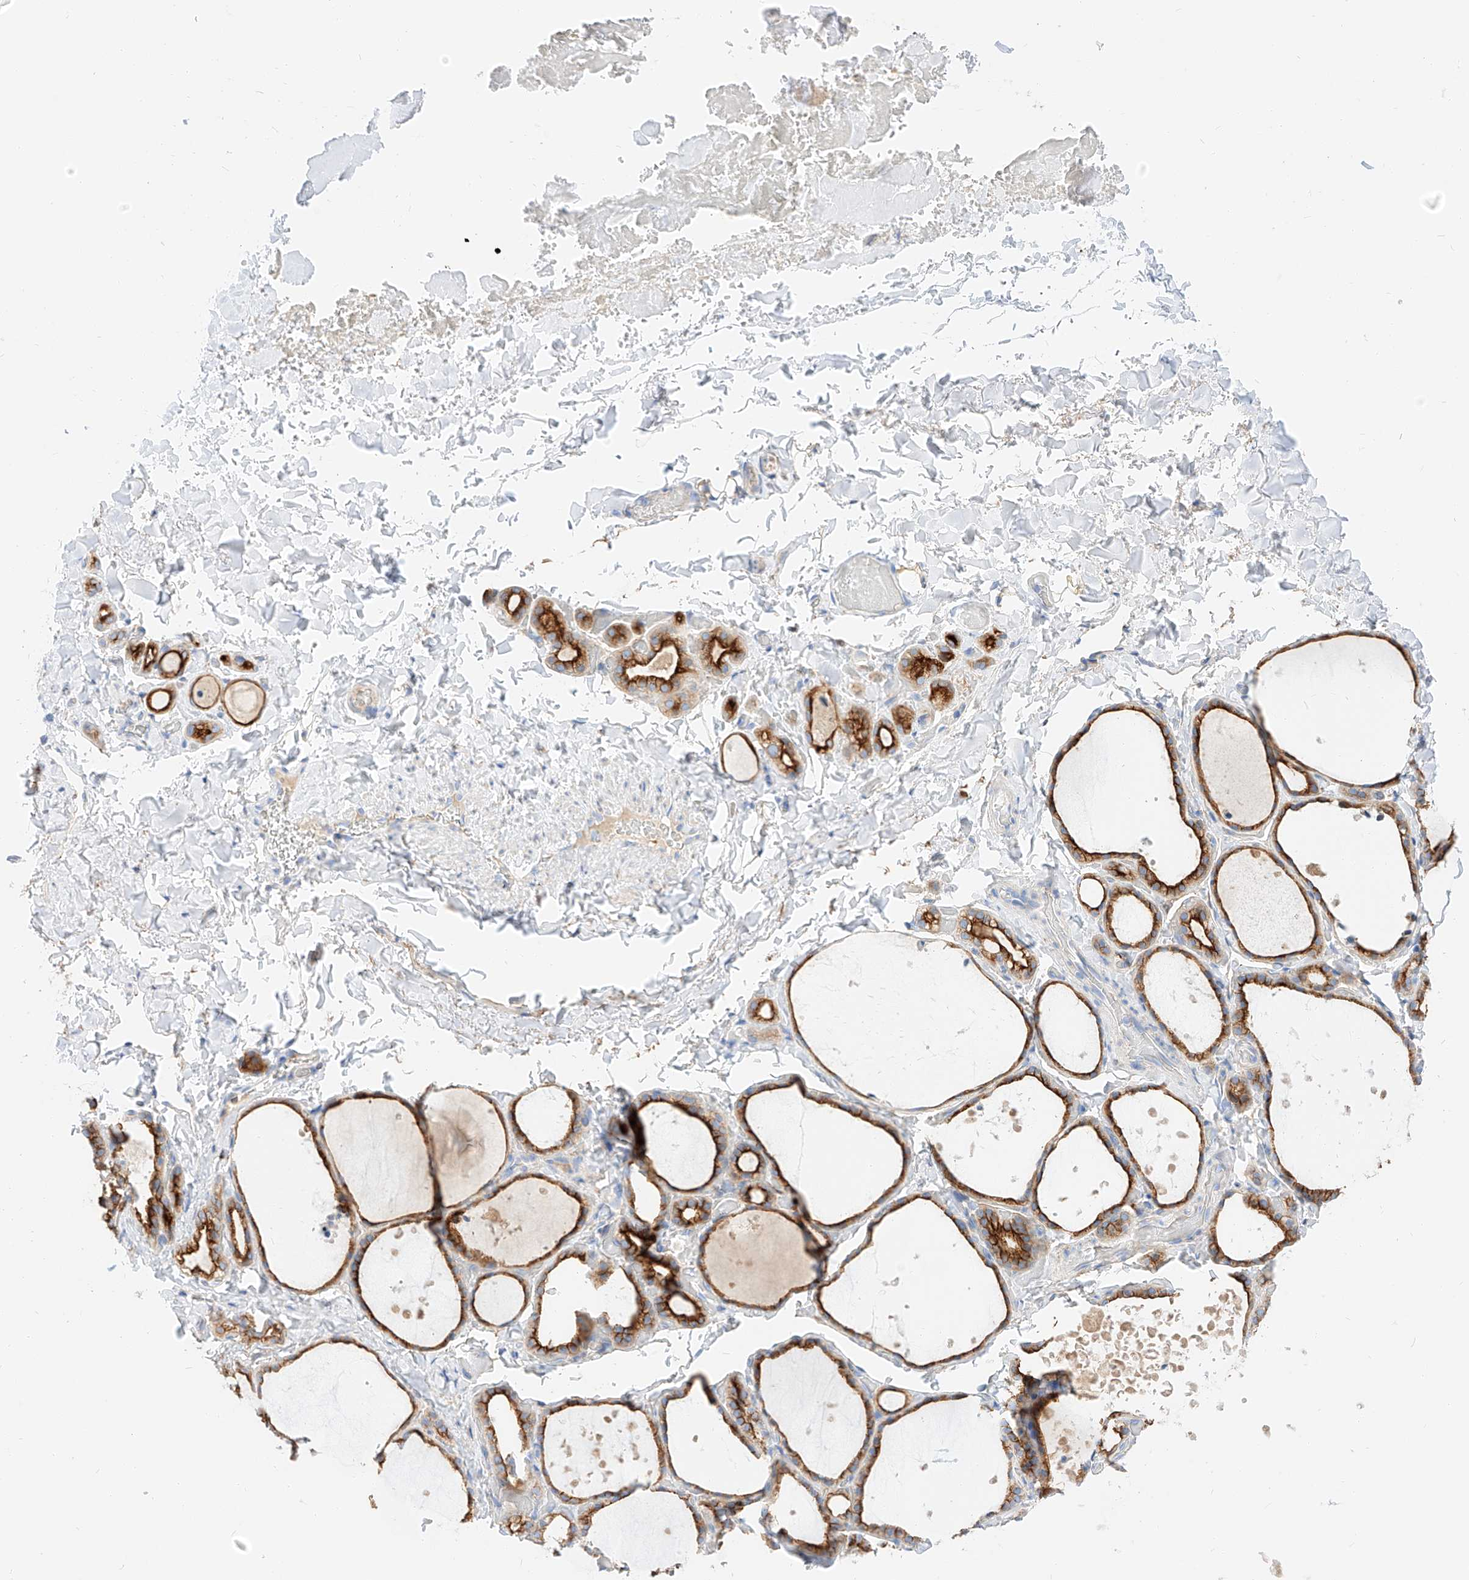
{"staining": {"intensity": "moderate", "quantity": ">75%", "location": "cytoplasmic/membranous"}, "tissue": "thyroid gland", "cell_type": "Glandular cells", "image_type": "normal", "snomed": [{"axis": "morphology", "description": "Normal tissue, NOS"}, {"axis": "topography", "description": "Thyroid gland"}], "caption": "Thyroid gland stained with IHC shows moderate cytoplasmic/membranous staining in about >75% of glandular cells. The staining was performed using DAB (3,3'-diaminobenzidine), with brown indicating positive protein expression. Nuclei are stained blue with hematoxylin.", "gene": "MAP7", "patient": {"sex": "female", "age": 44}}